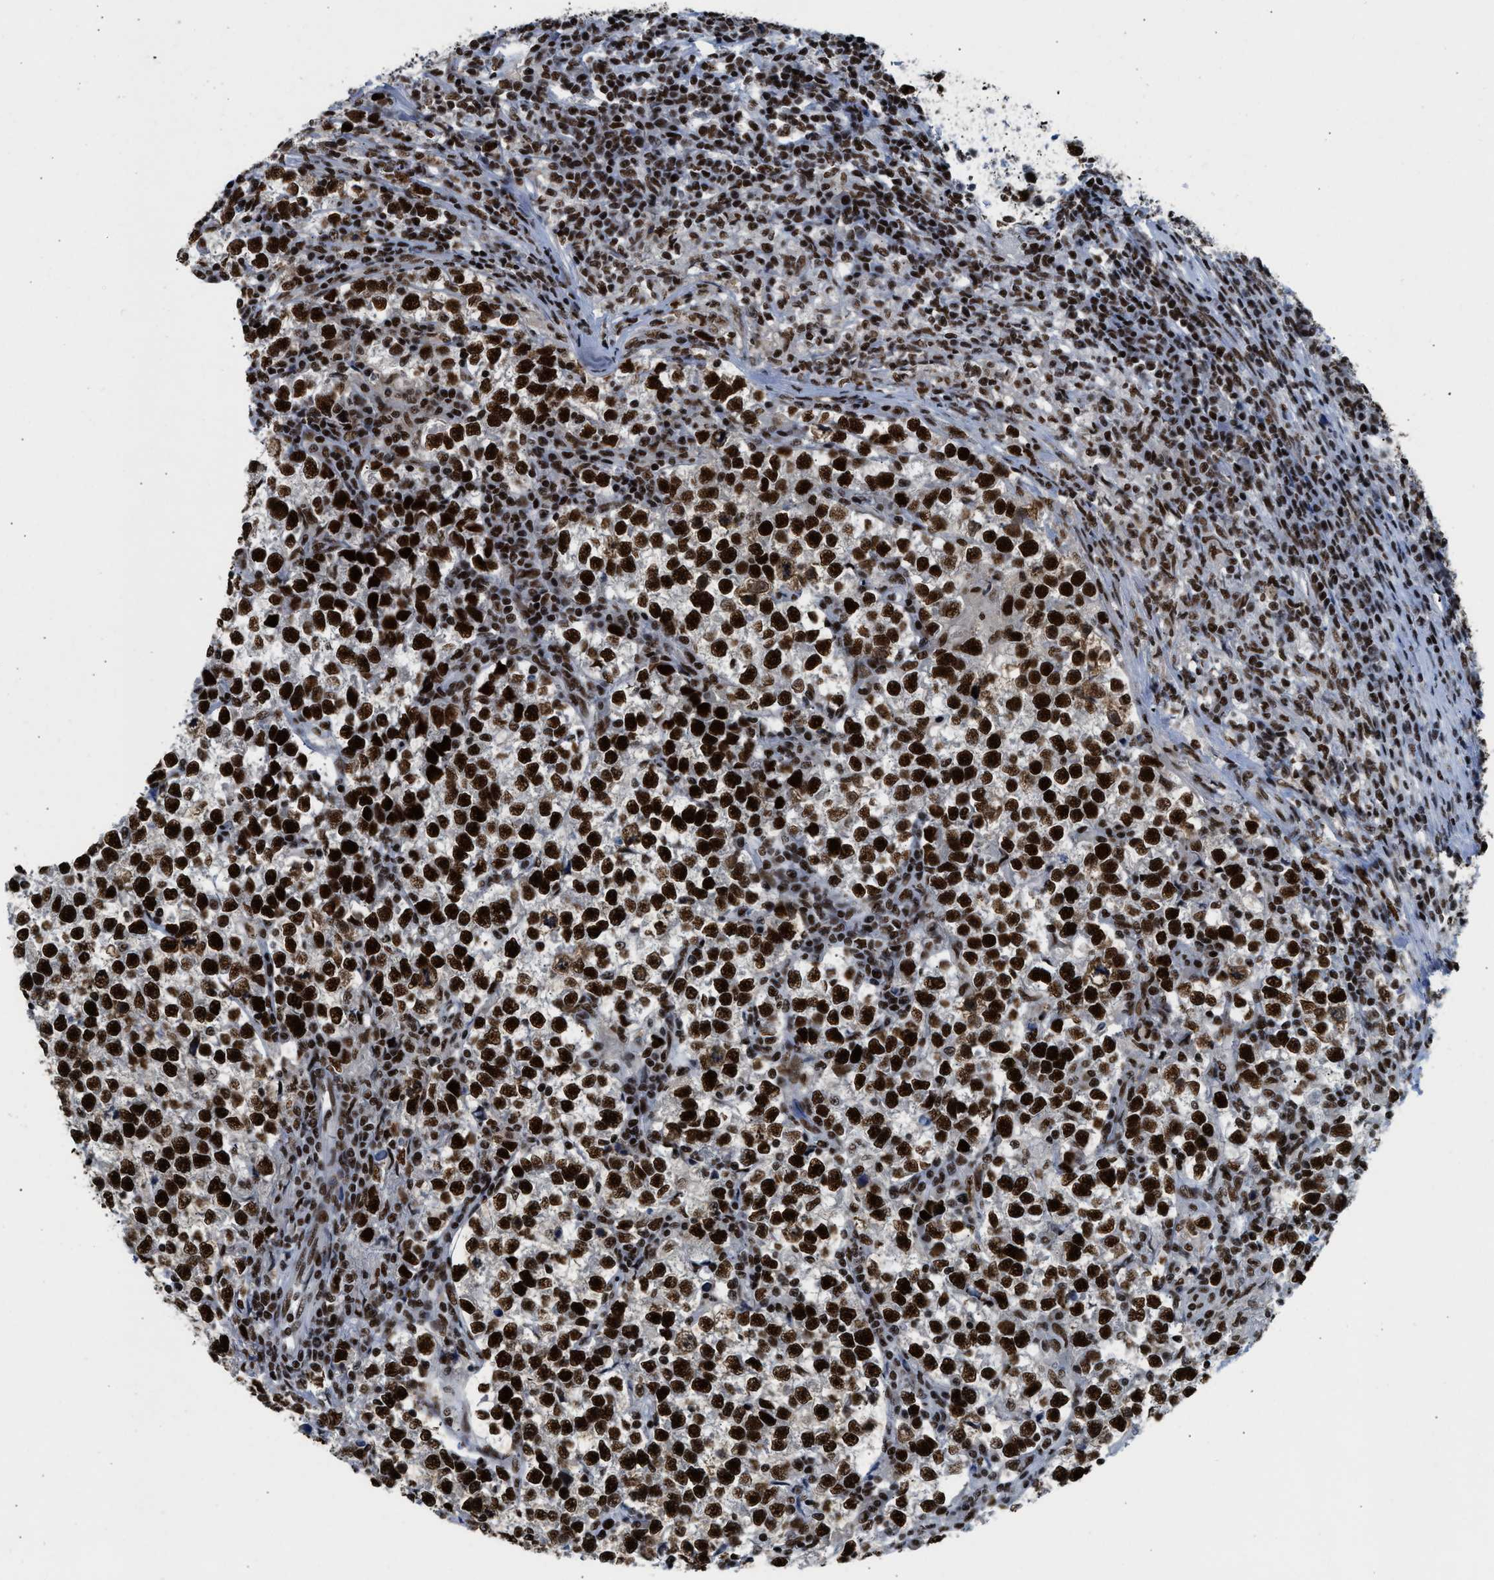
{"staining": {"intensity": "strong", "quantity": ">75%", "location": "nuclear"}, "tissue": "testis cancer", "cell_type": "Tumor cells", "image_type": "cancer", "snomed": [{"axis": "morphology", "description": "Normal tissue, NOS"}, {"axis": "morphology", "description": "Seminoma, NOS"}, {"axis": "topography", "description": "Testis"}], "caption": "Testis cancer (seminoma) stained with DAB IHC exhibits high levels of strong nuclear expression in approximately >75% of tumor cells. Using DAB (3,3'-diaminobenzidine) (brown) and hematoxylin (blue) stains, captured at high magnification using brightfield microscopy.", "gene": "SCAF4", "patient": {"sex": "male", "age": 43}}